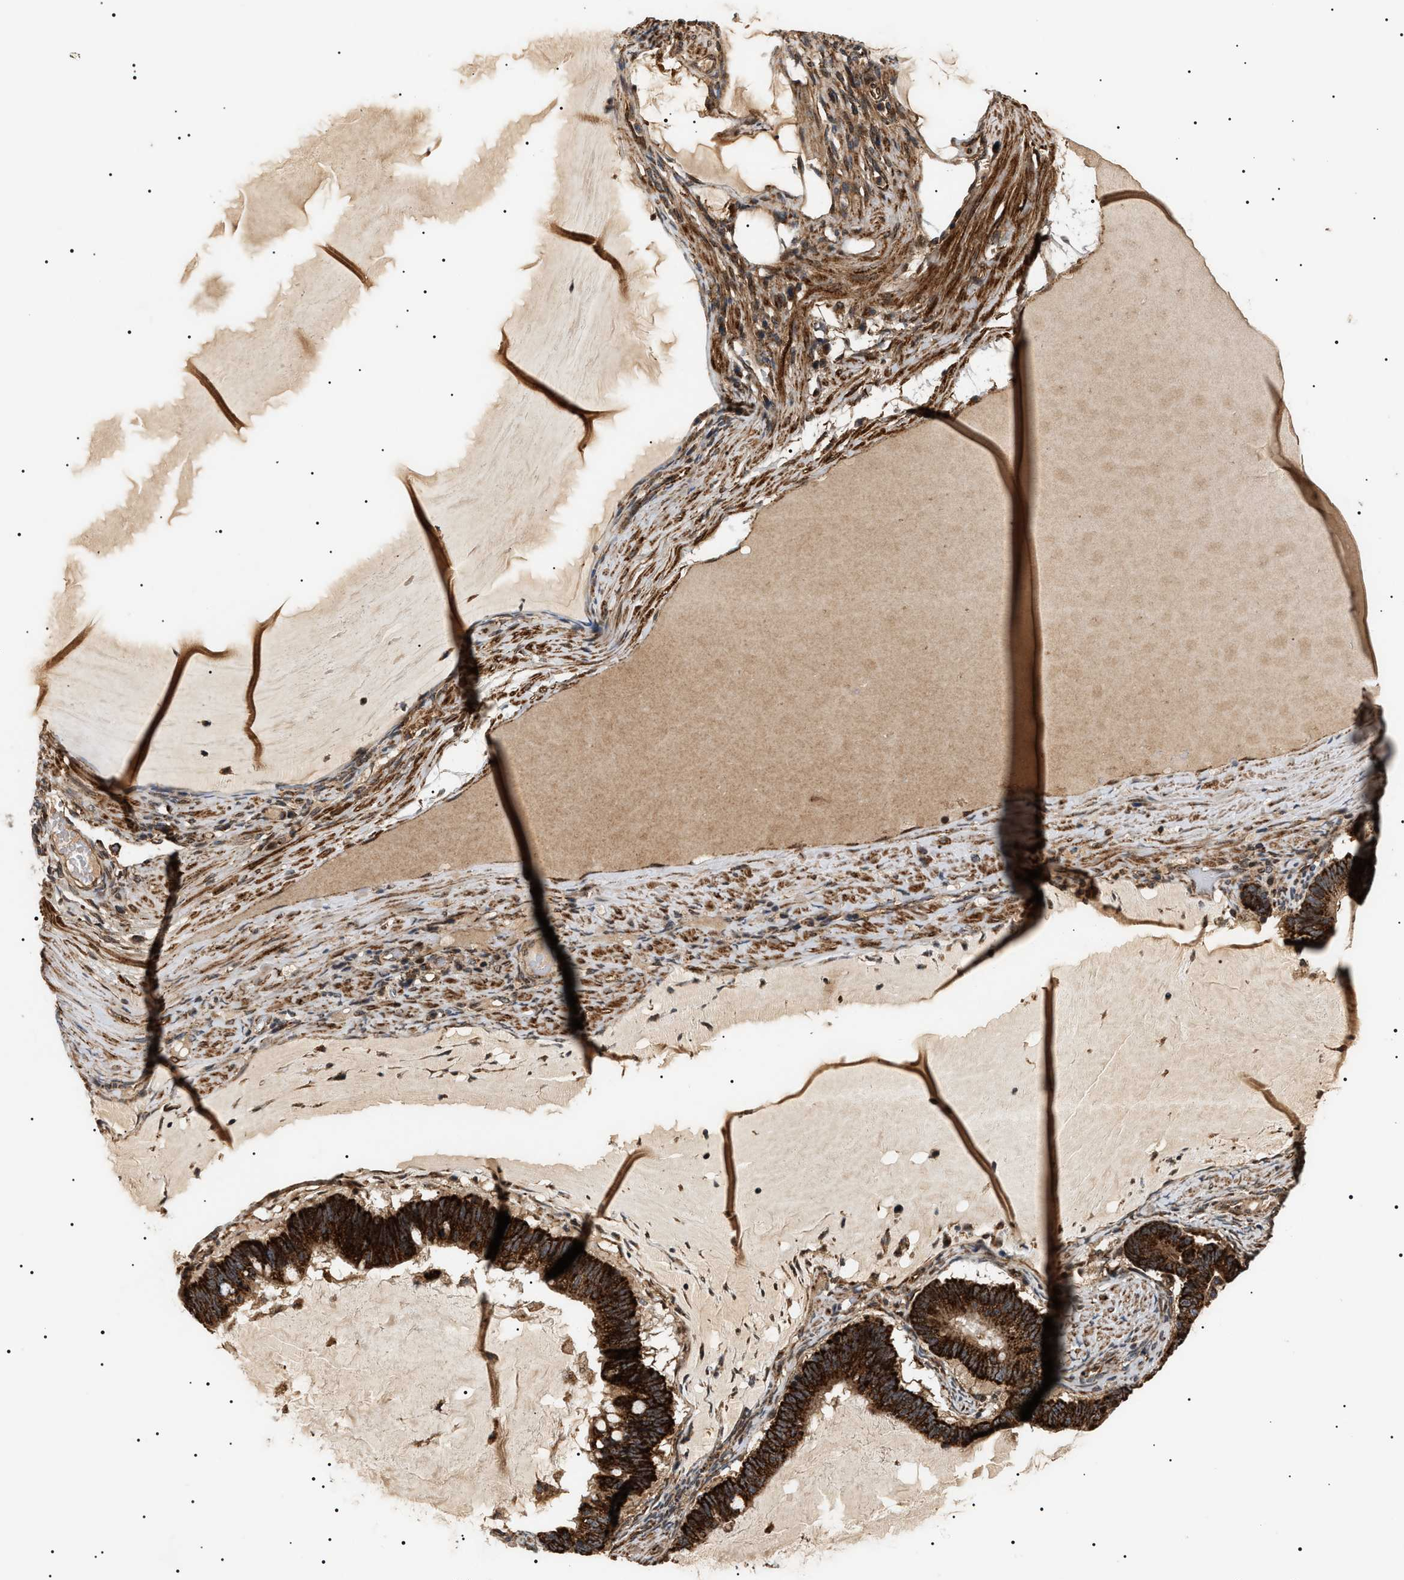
{"staining": {"intensity": "strong", "quantity": ">75%", "location": "cytoplasmic/membranous"}, "tissue": "ovarian cancer", "cell_type": "Tumor cells", "image_type": "cancer", "snomed": [{"axis": "morphology", "description": "Cystadenocarcinoma, mucinous, NOS"}, {"axis": "topography", "description": "Ovary"}], "caption": "Mucinous cystadenocarcinoma (ovarian) stained for a protein reveals strong cytoplasmic/membranous positivity in tumor cells.", "gene": "ZBTB26", "patient": {"sex": "female", "age": 61}}